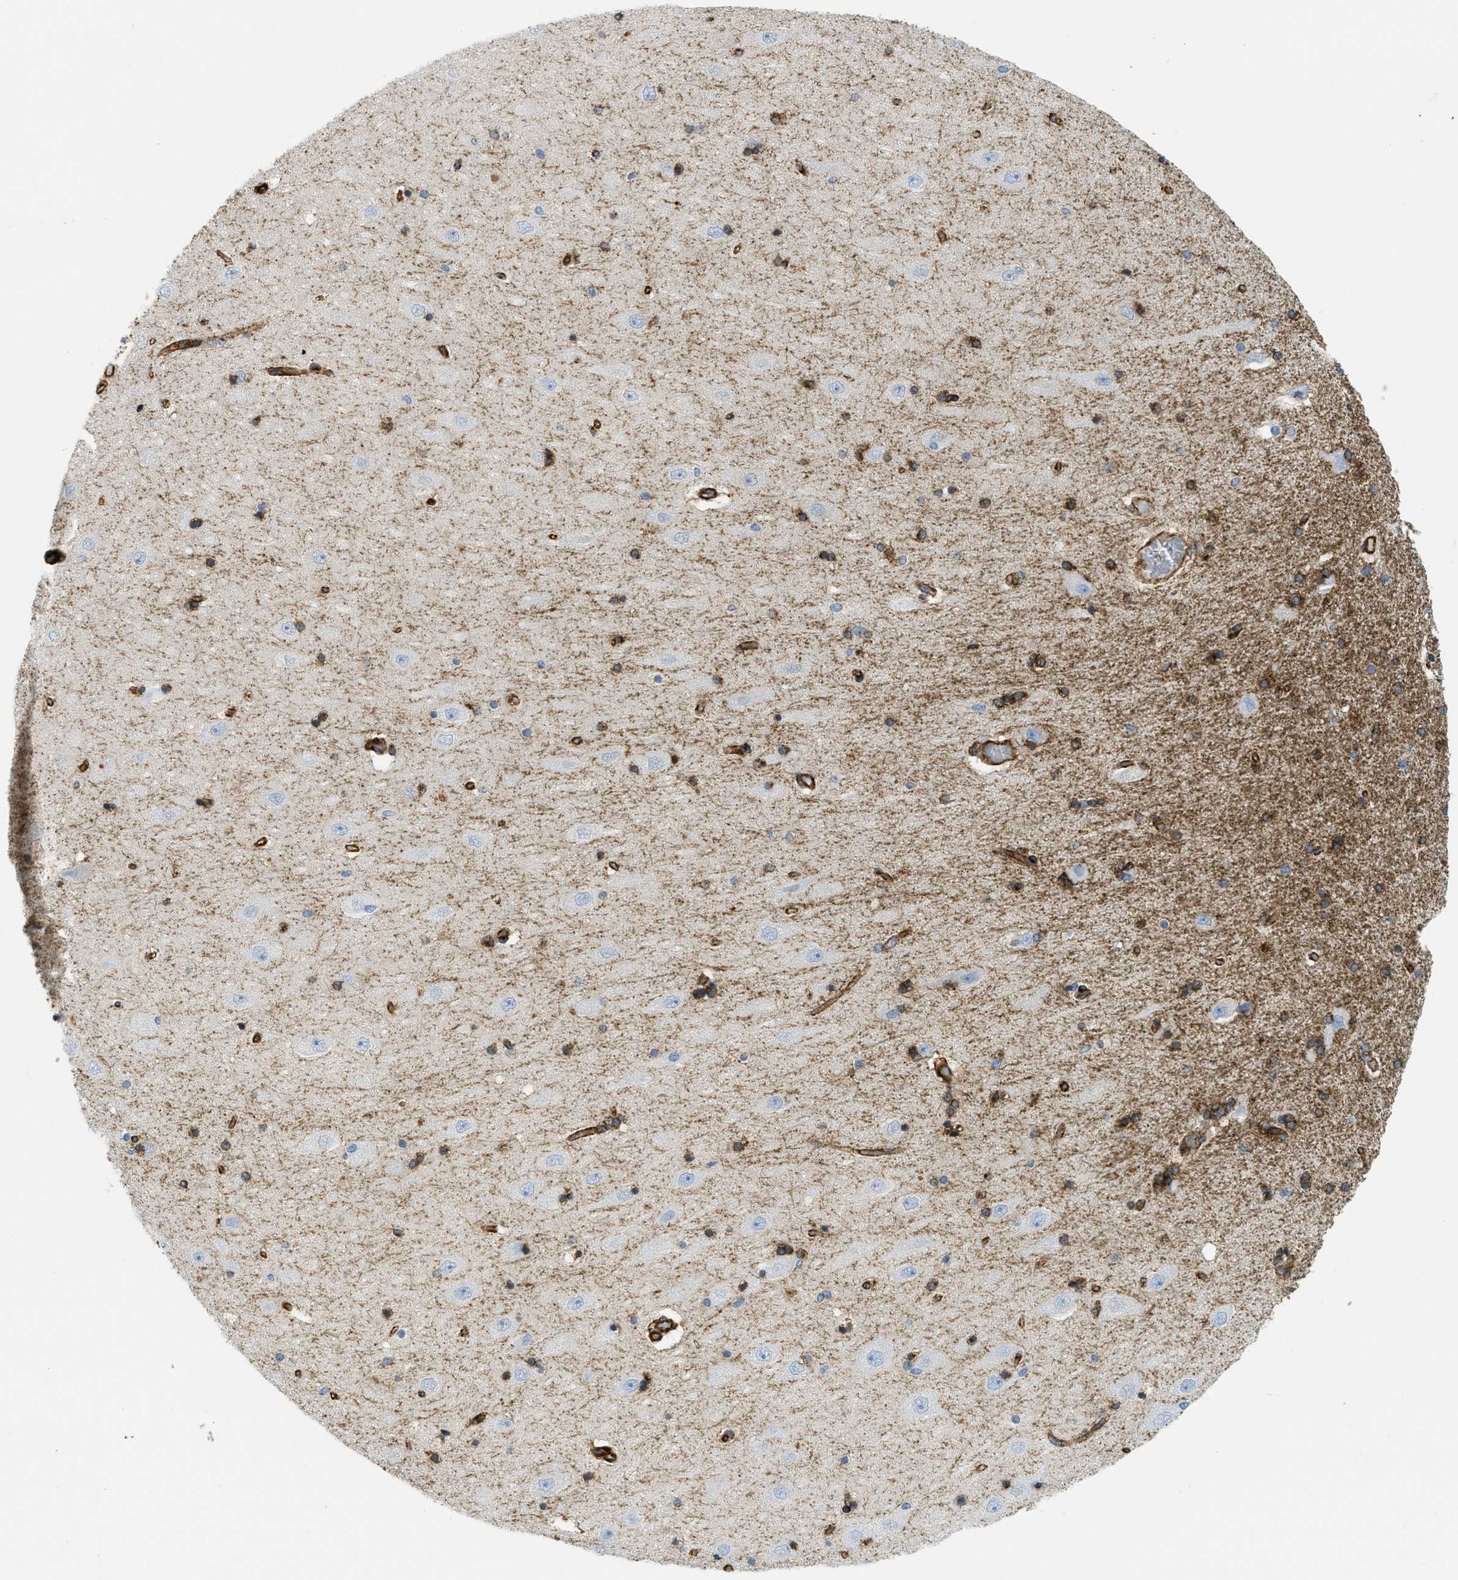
{"staining": {"intensity": "strong", "quantity": "25%-75%", "location": "cytoplasmic/membranous"}, "tissue": "hippocampus", "cell_type": "Glial cells", "image_type": "normal", "snomed": [{"axis": "morphology", "description": "Normal tissue, NOS"}, {"axis": "topography", "description": "Hippocampus"}], "caption": "About 25%-75% of glial cells in benign hippocampus reveal strong cytoplasmic/membranous protein expression as visualized by brown immunohistochemical staining.", "gene": "HIP1", "patient": {"sex": "female", "age": 54}}